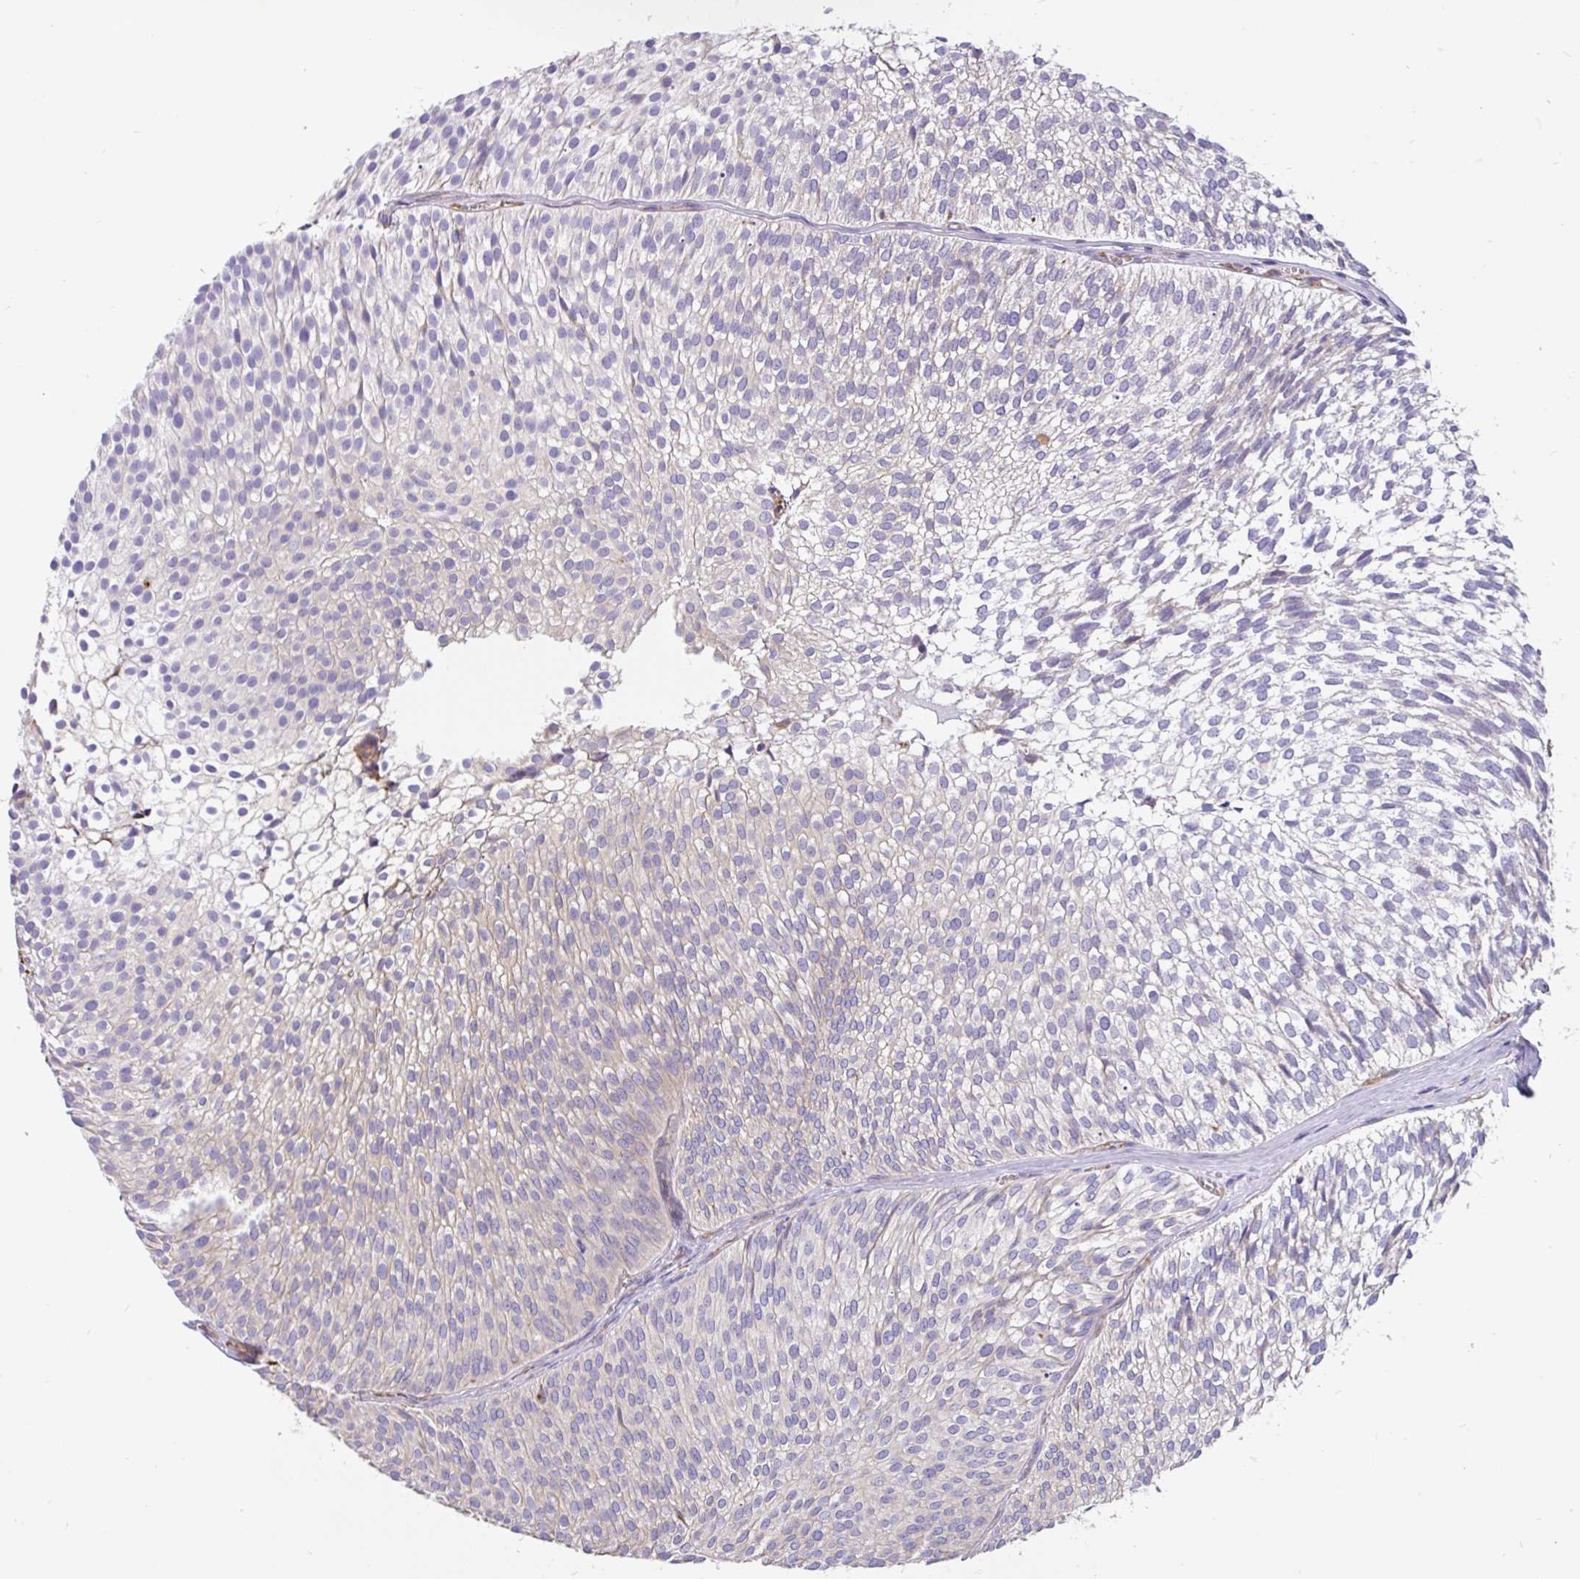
{"staining": {"intensity": "negative", "quantity": "none", "location": "none"}, "tissue": "urothelial cancer", "cell_type": "Tumor cells", "image_type": "cancer", "snomed": [{"axis": "morphology", "description": "Urothelial carcinoma, Low grade"}, {"axis": "topography", "description": "Urinary bladder"}], "caption": "Immunohistochemical staining of urothelial cancer shows no significant staining in tumor cells. The staining was performed using DAB to visualize the protein expression in brown, while the nuclei were stained in blue with hematoxylin (Magnification: 20x).", "gene": "EML5", "patient": {"sex": "male", "age": 91}}